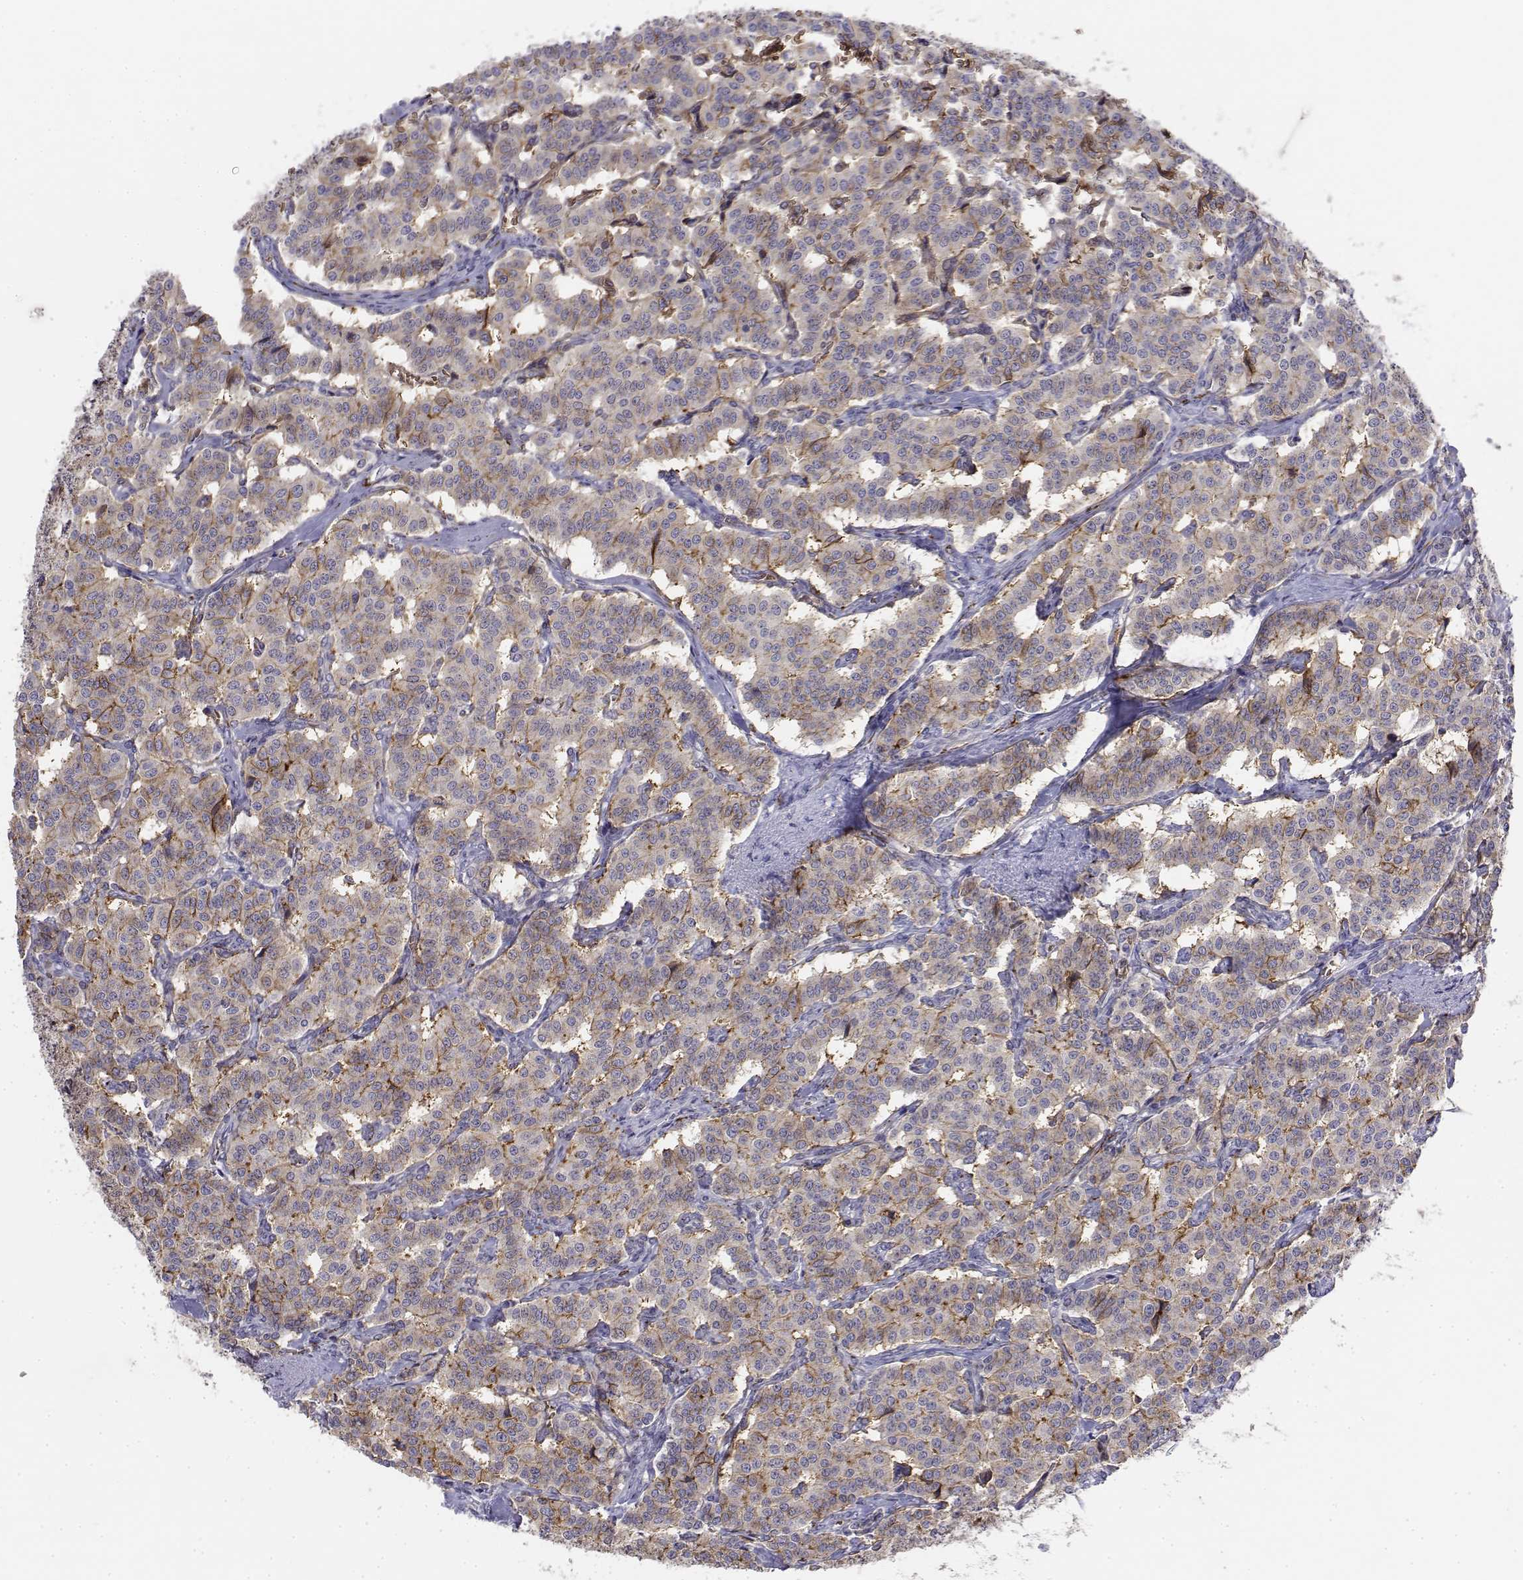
{"staining": {"intensity": "moderate", "quantity": "<25%", "location": "cytoplasmic/membranous"}, "tissue": "carcinoid", "cell_type": "Tumor cells", "image_type": "cancer", "snomed": [{"axis": "morphology", "description": "Carcinoid, malignant, NOS"}, {"axis": "topography", "description": "Lung"}], "caption": "About <25% of tumor cells in human carcinoid exhibit moderate cytoplasmic/membranous protein staining as visualized by brown immunohistochemical staining.", "gene": "CADM1", "patient": {"sex": "female", "age": 46}}